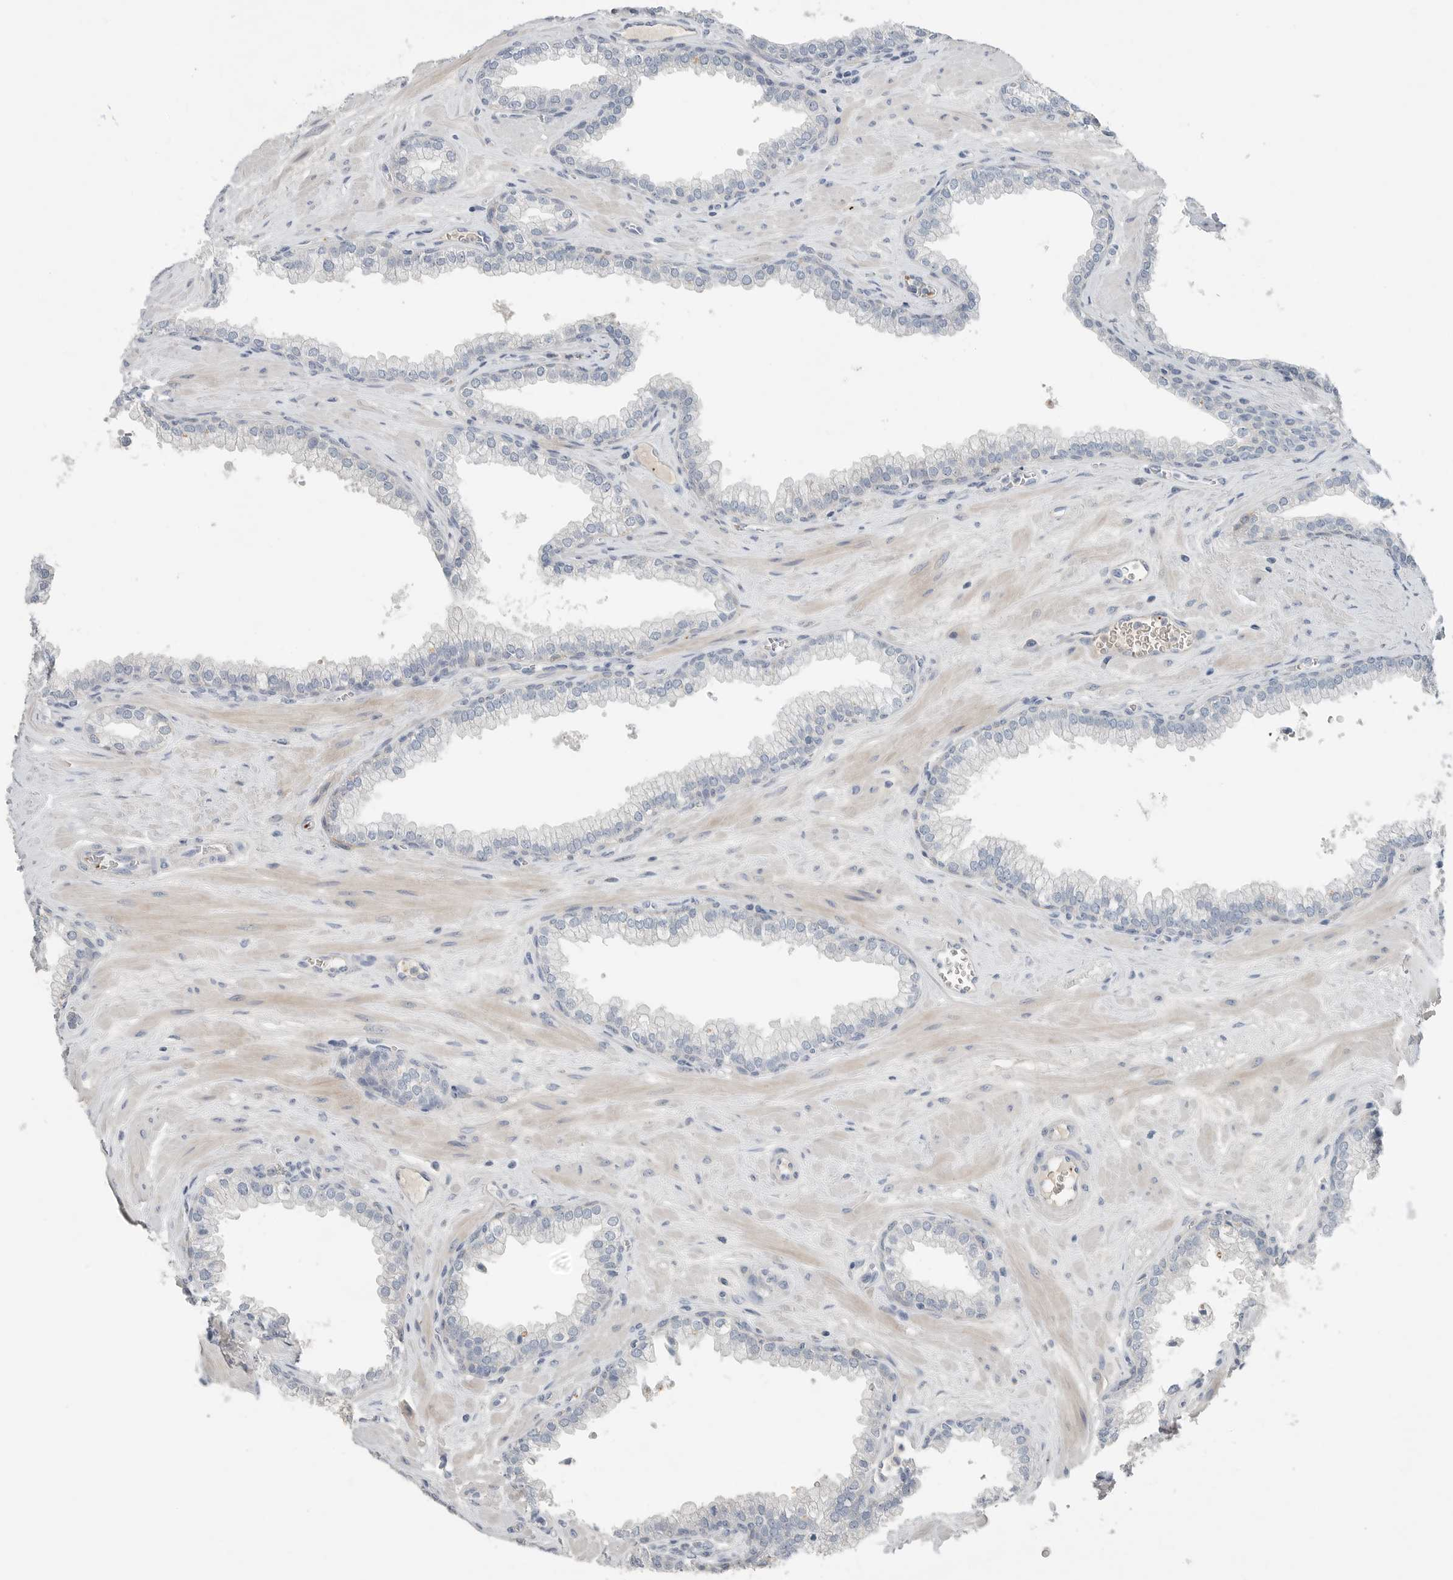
{"staining": {"intensity": "weak", "quantity": "25%-75%", "location": "cytoplasmic/membranous"}, "tissue": "prostate", "cell_type": "Glandular cells", "image_type": "normal", "snomed": [{"axis": "morphology", "description": "Normal tissue, NOS"}, {"axis": "morphology", "description": "Urothelial carcinoma, Low grade"}, {"axis": "topography", "description": "Urinary bladder"}, {"axis": "topography", "description": "Prostate"}], "caption": "IHC (DAB (3,3'-diaminobenzidine)) staining of benign human prostate shows weak cytoplasmic/membranous protein staining in approximately 25%-75% of glandular cells.", "gene": "SERPINB7", "patient": {"sex": "male", "age": 60}}